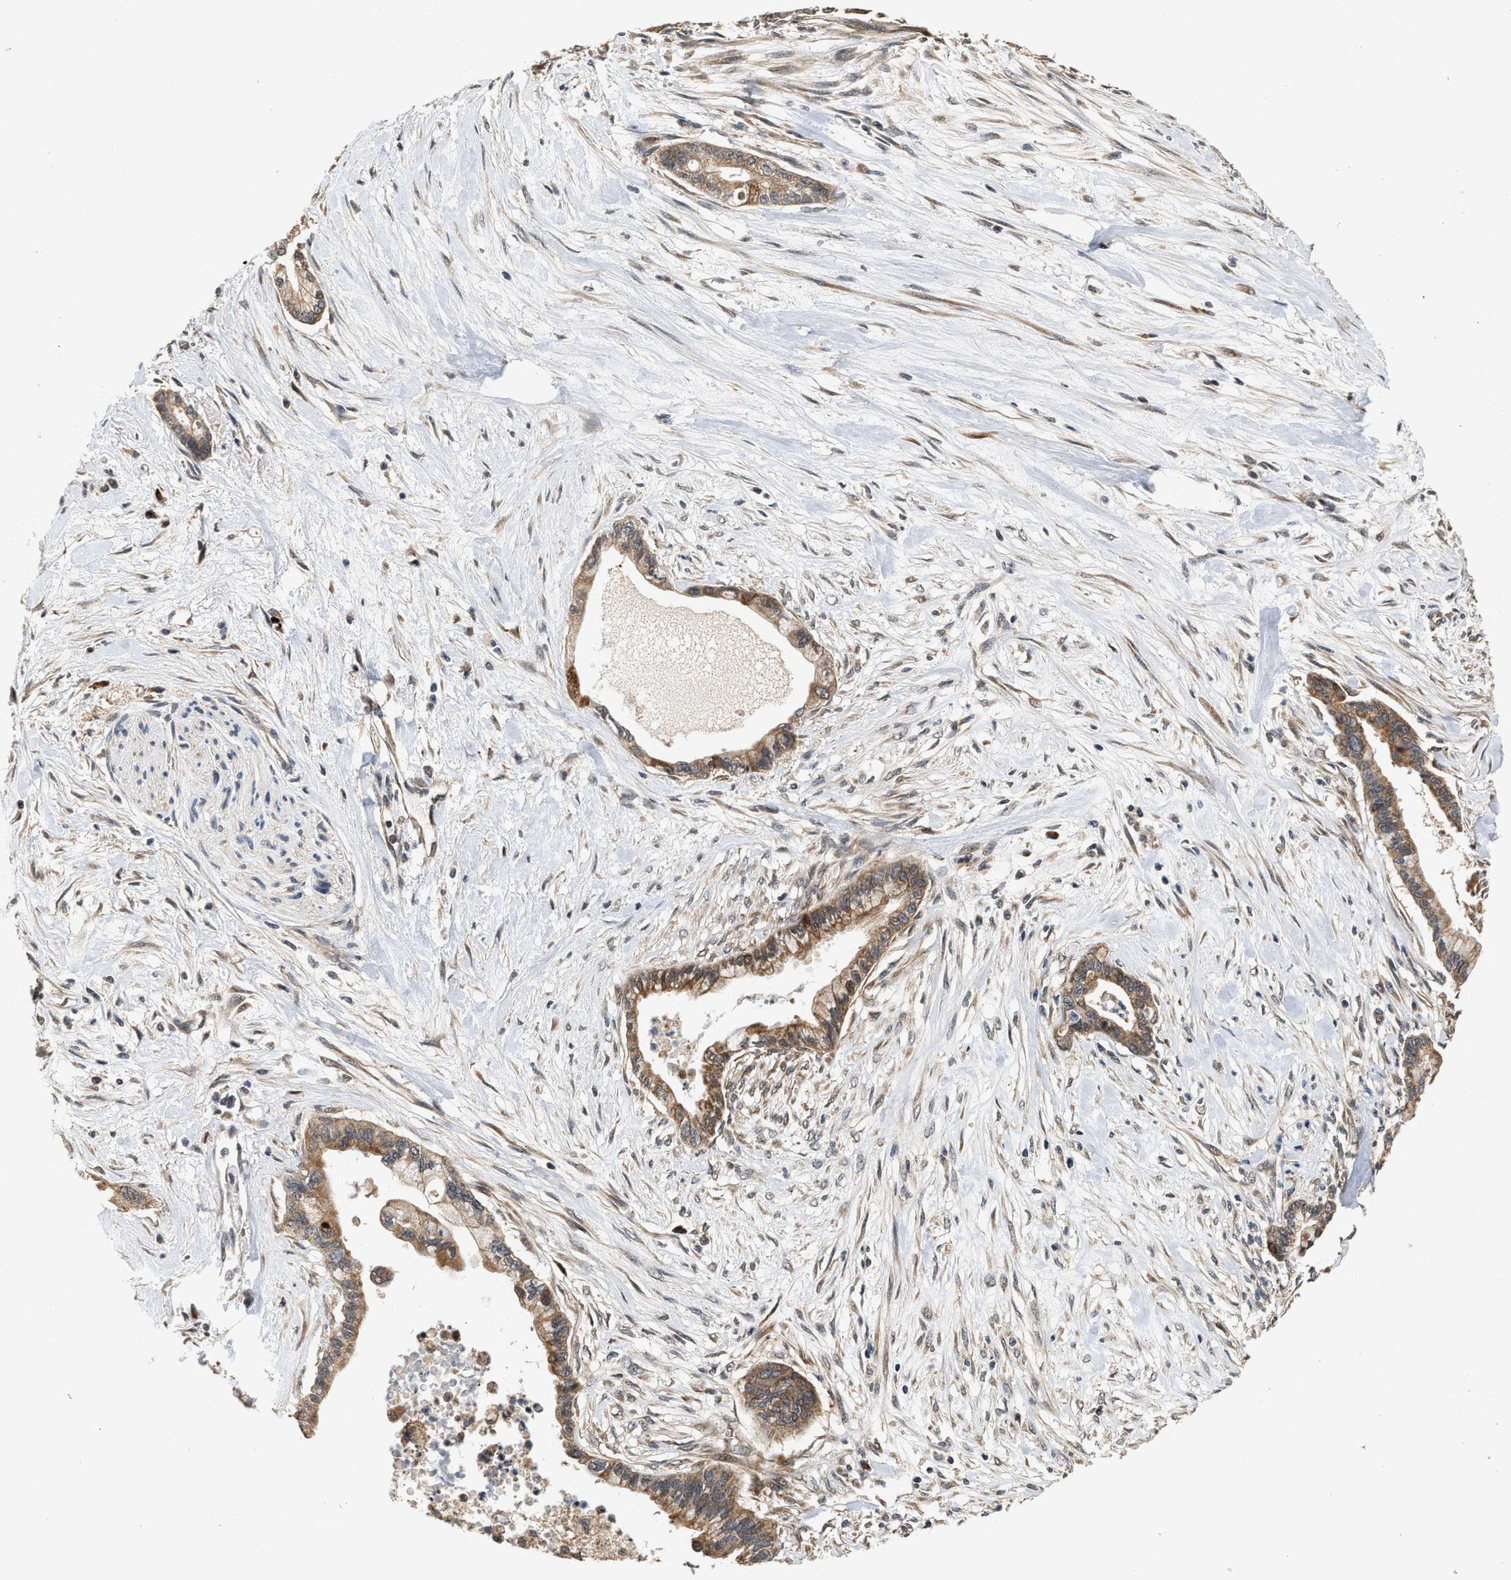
{"staining": {"intensity": "moderate", "quantity": ">75%", "location": "cytoplasmic/membranous,nuclear"}, "tissue": "pancreatic cancer", "cell_type": "Tumor cells", "image_type": "cancer", "snomed": [{"axis": "morphology", "description": "Adenocarcinoma, NOS"}, {"axis": "topography", "description": "Pancreas"}], "caption": "Immunohistochemical staining of human adenocarcinoma (pancreatic) displays medium levels of moderate cytoplasmic/membranous and nuclear staining in approximately >75% of tumor cells.", "gene": "ELP2", "patient": {"sex": "male", "age": 70}}